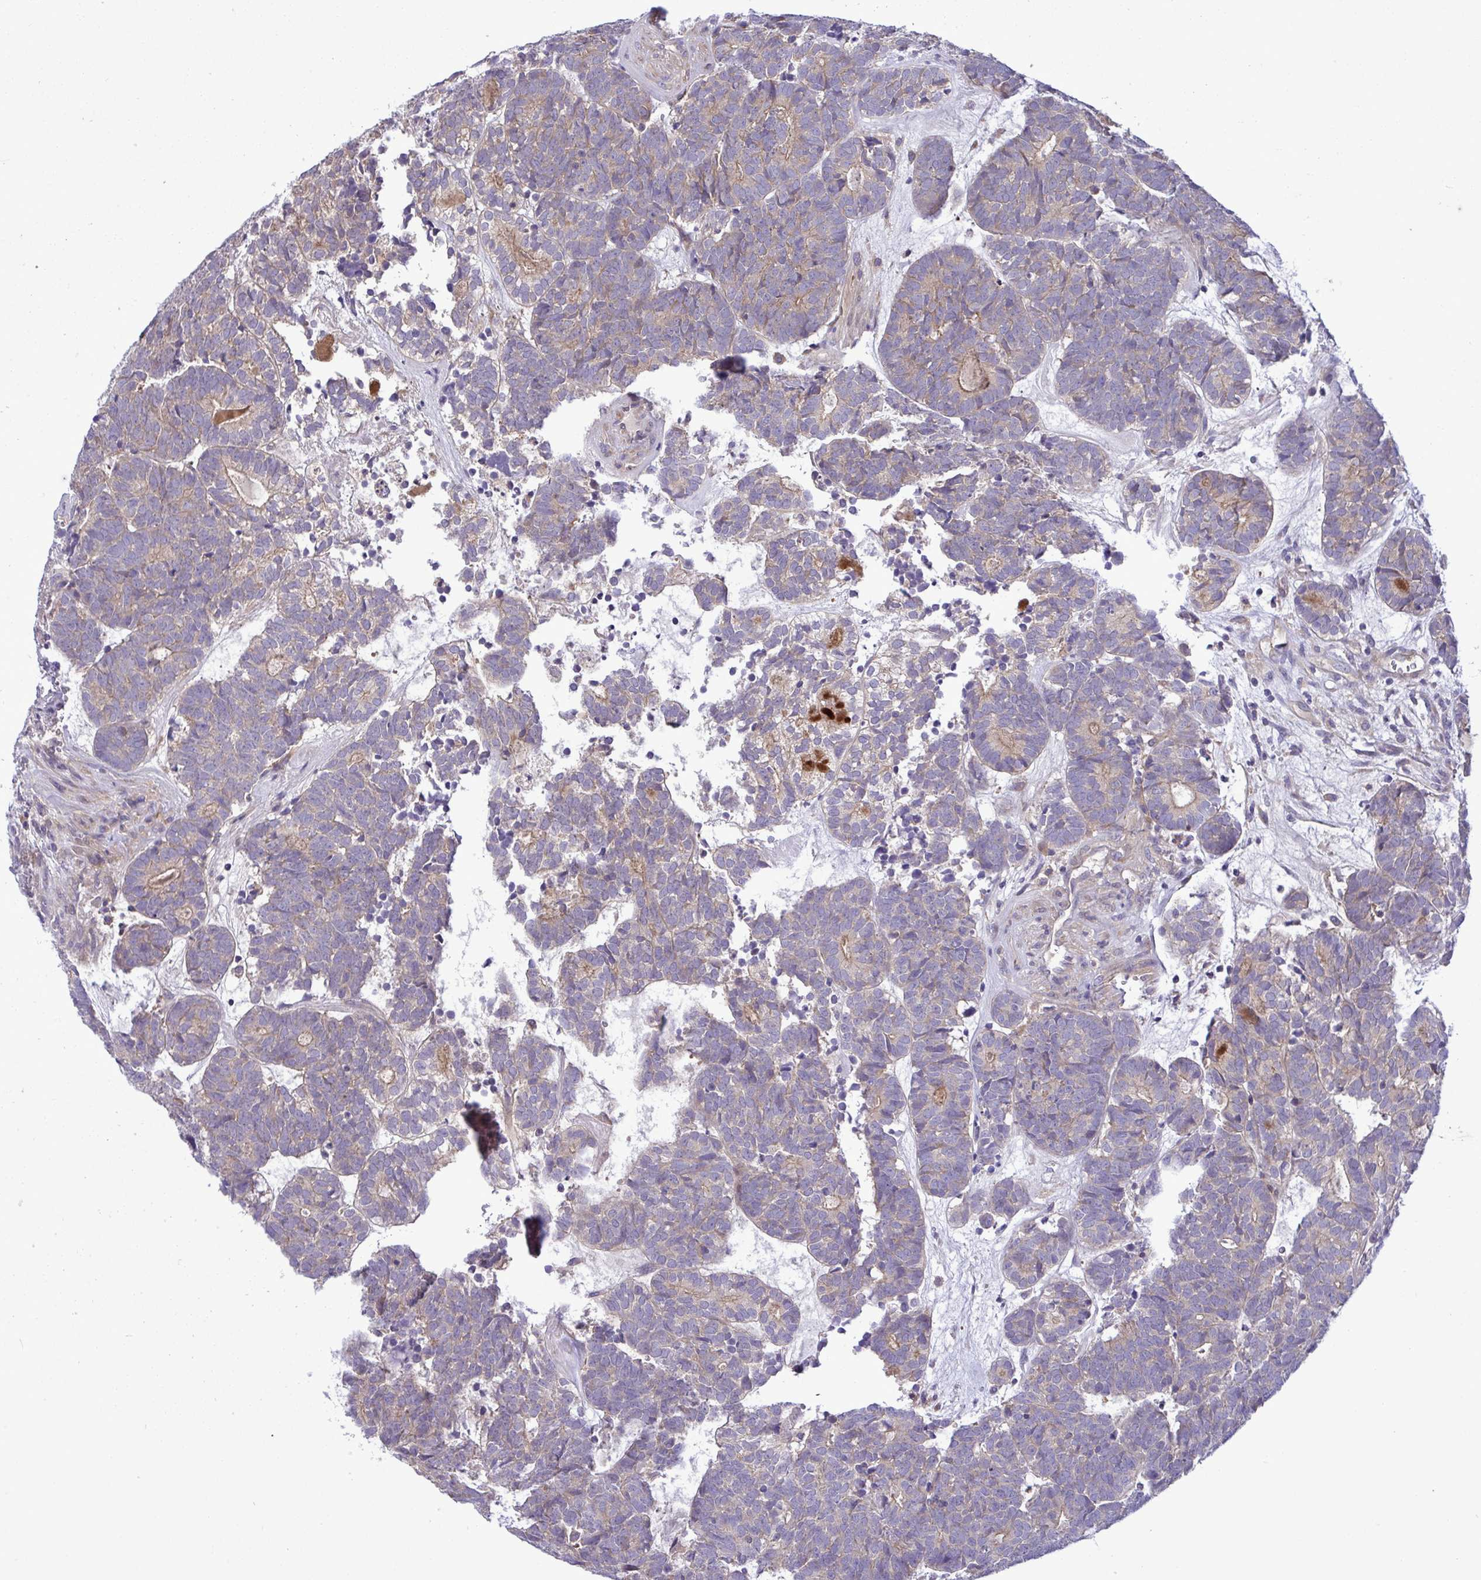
{"staining": {"intensity": "weak", "quantity": "<25%", "location": "cytoplasmic/membranous"}, "tissue": "head and neck cancer", "cell_type": "Tumor cells", "image_type": "cancer", "snomed": [{"axis": "morphology", "description": "Adenocarcinoma, NOS"}, {"axis": "topography", "description": "Head-Neck"}], "caption": "An IHC micrograph of head and neck adenocarcinoma is shown. There is no staining in tumor cells of head and neck adenocarcinoma. (Stains: DAB immunohistochemistry with hematoxylin counter stain, Microscopy: brightfield microscopy at high magnification).", "gene": "GRB14", "patient": {"sex": "female", "age": 81}}